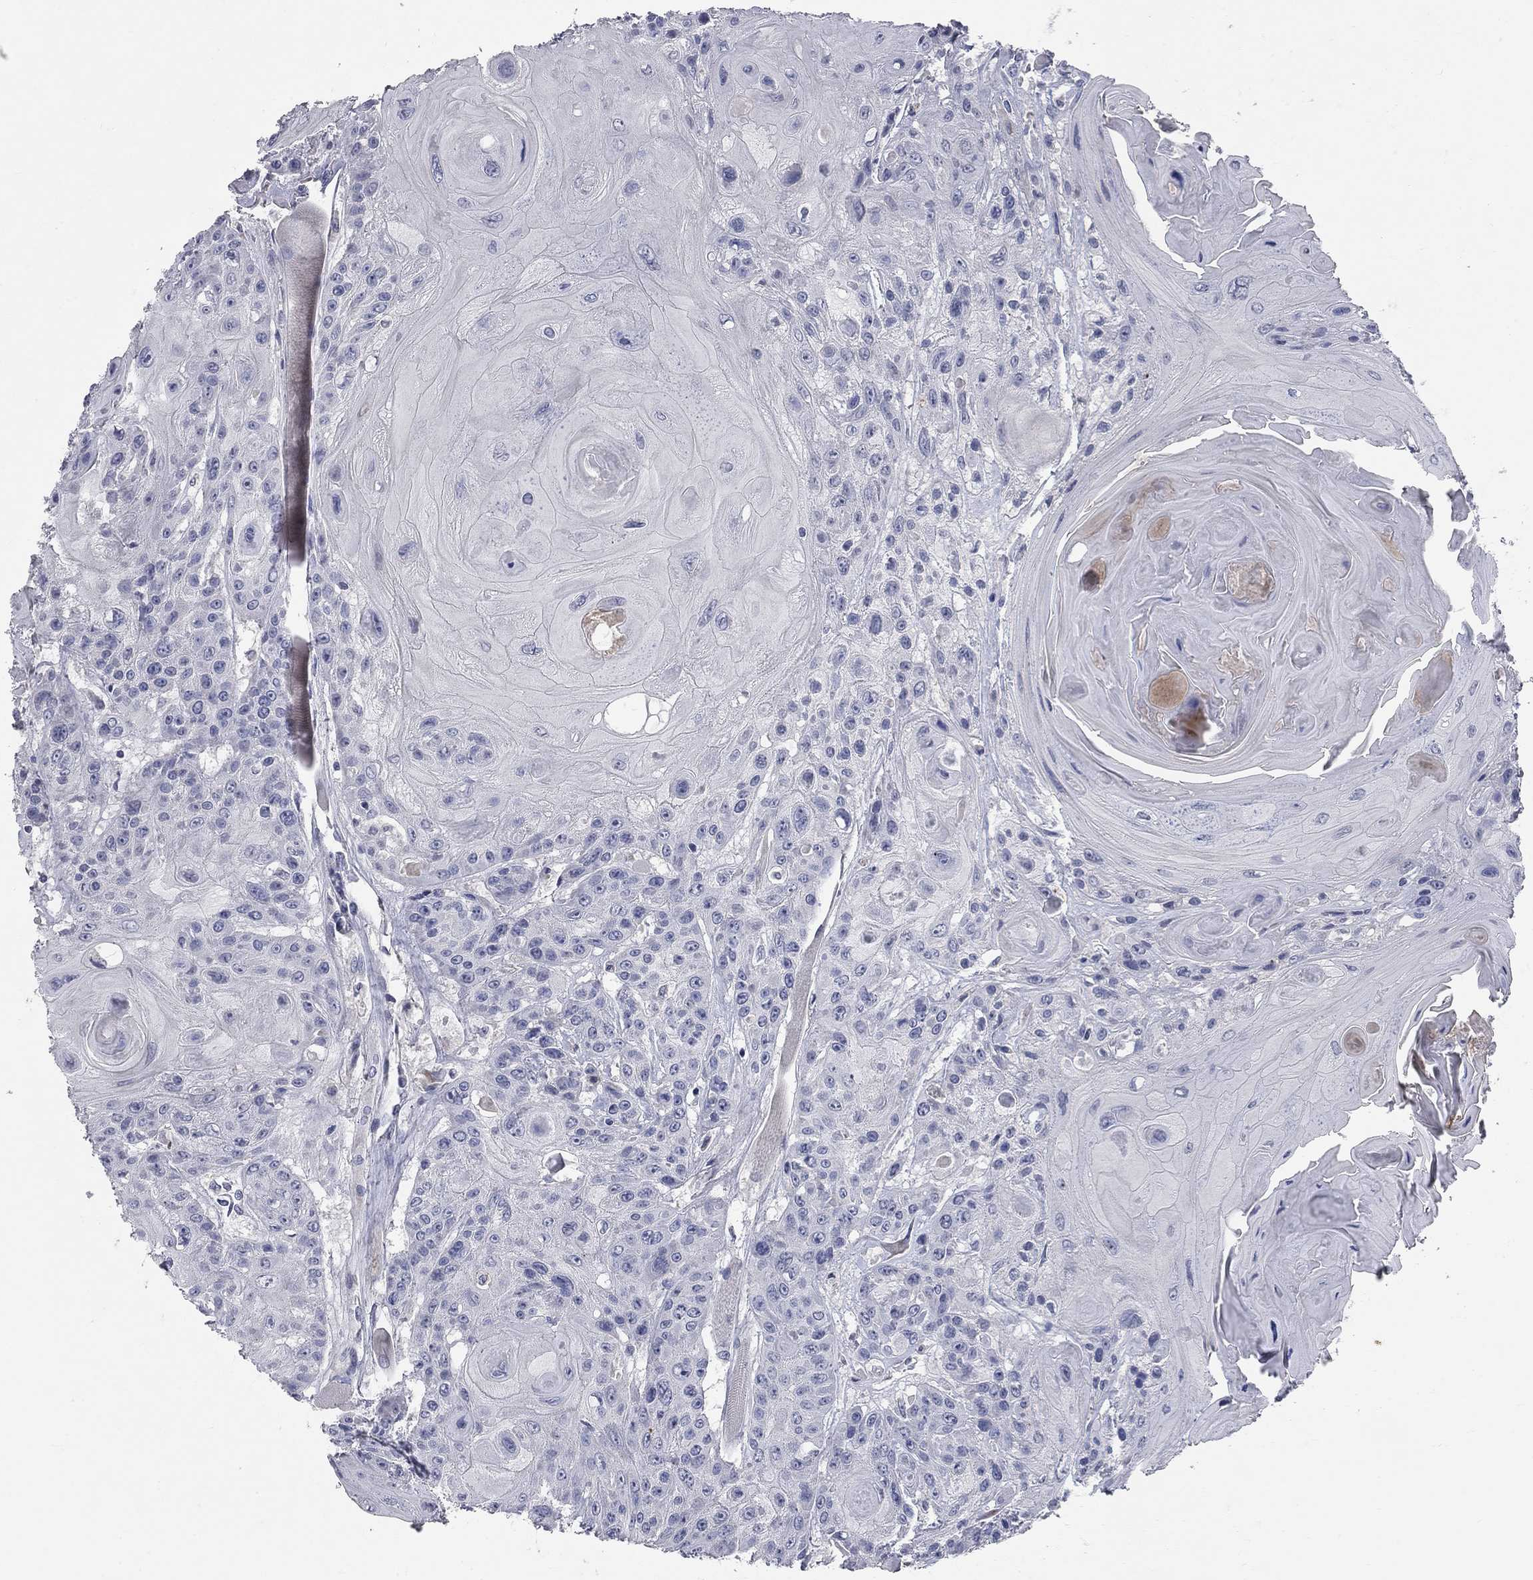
{"staining": {"intensity": "negative", "quantity": "none", "location": "none"}, "tissue": "head and neck cancer", "cell_type": "Tumor cells", "image_type": "cancer", "snomed": [{"axis": "morphology", "description": "Squamous cell carcinoma, NOS"}, {"axis": "topography", "description": "Head-Neck"}], "caption": "High magnification brightfield microscopy of head and neck cancer (squamous cell carcinoma) stained with DAB (3,3'-diaminobenzidine) (brown) and counterstained with hematoxylin (blue): tumor cells show no significant staining. (DAB immunohistochemistry (IHC) visualized using brightfield microscopy, high magnification).", "gene": "SYT12", "patient": {"sex": "female", "age": 59}}